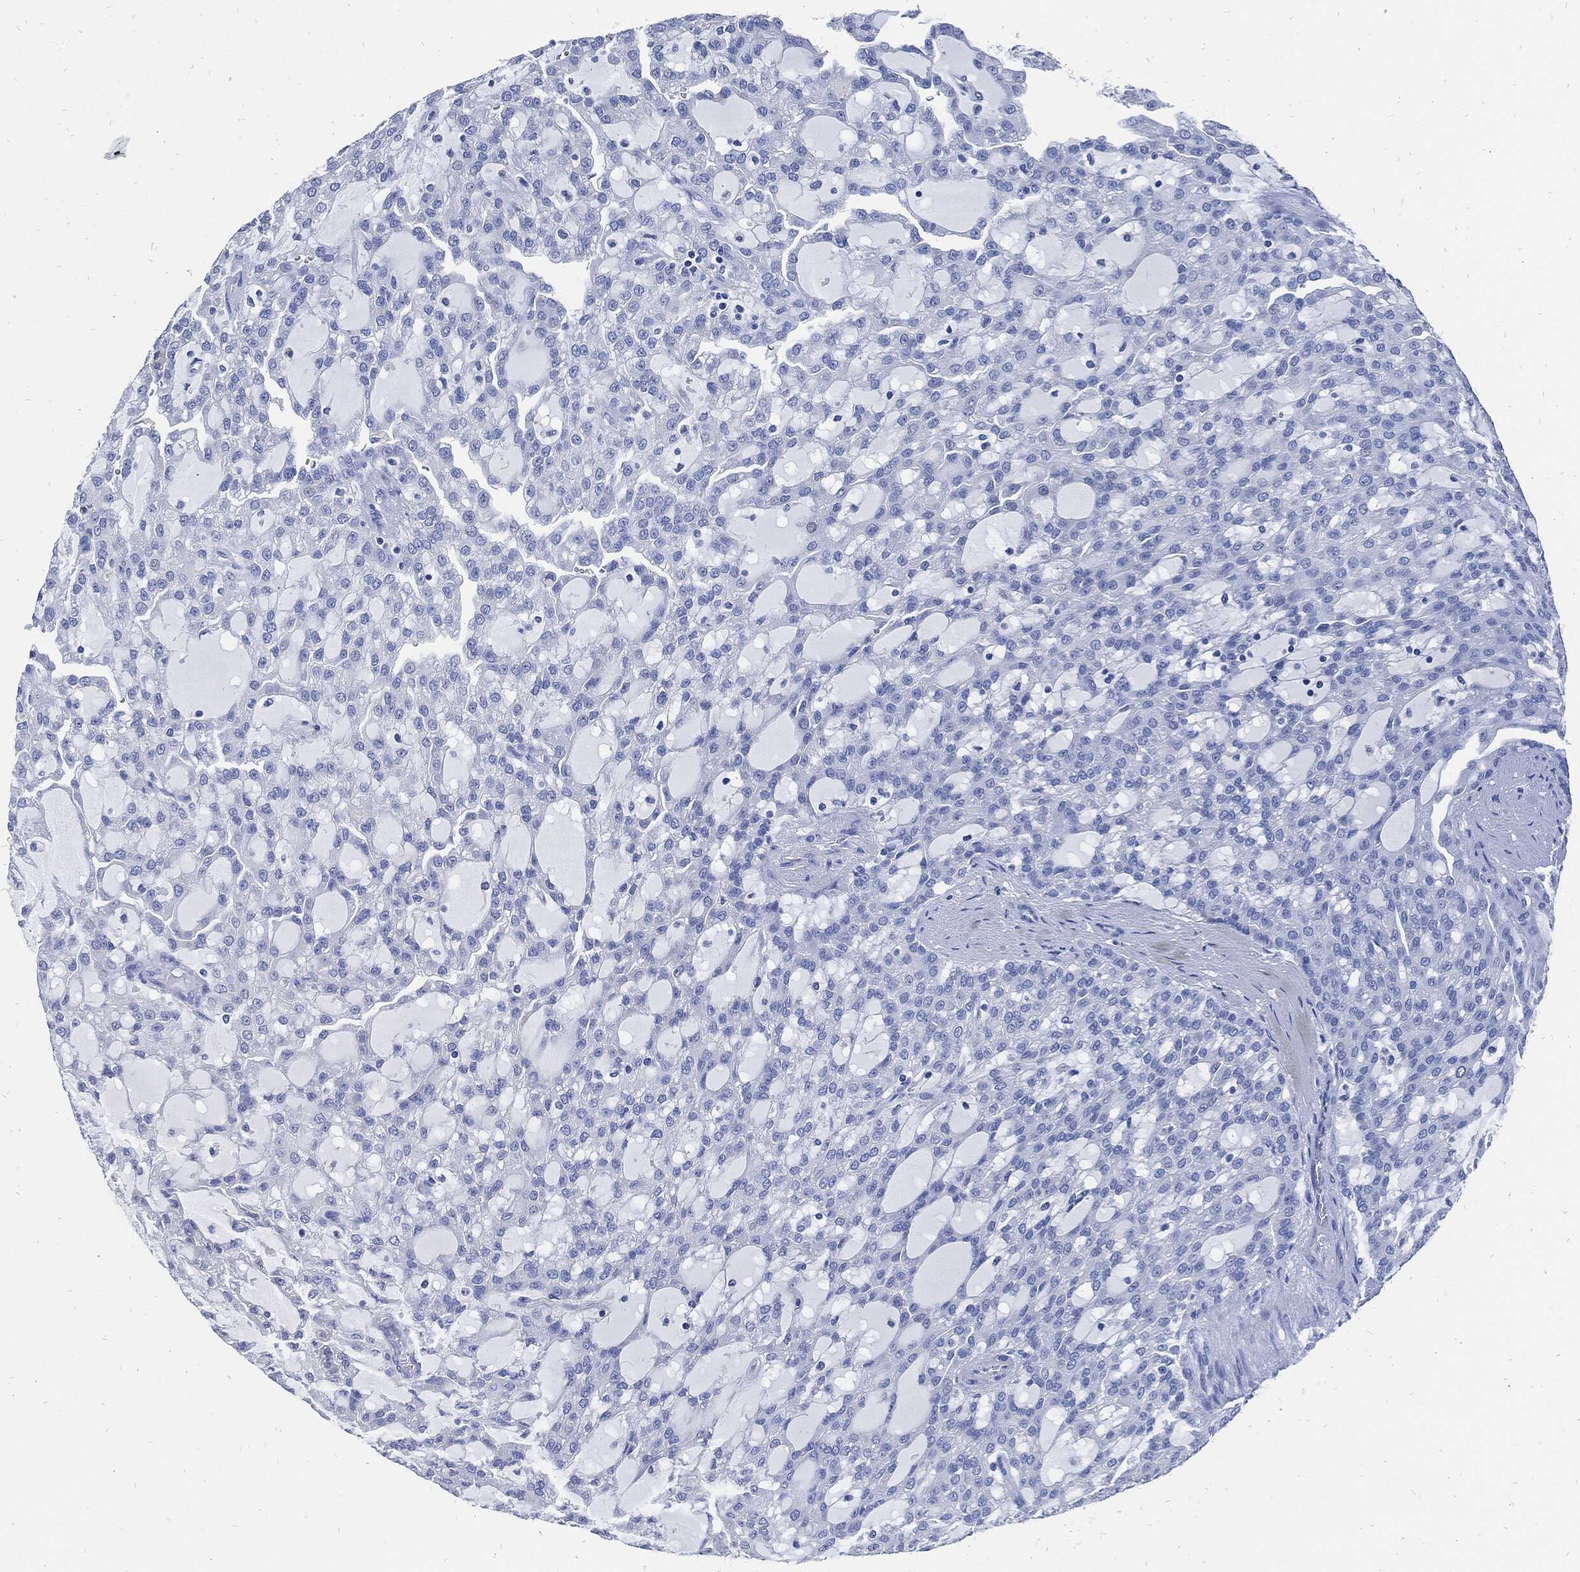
{"staining": {"intensity": "negative", "quantity": "none", "location": "none"}, "tissue": "renal cancer", "cell_type": "Tumor cells", "image_type": "cancer", "snomed": [{"axis": "morphology", "description": "Adenocarcinoma, NOS"}, {"axis": "topography", "description": "Kidney"}], "caption": "A photomicrograph of renal cancer (adenocarcinoma) stained for a protein demonstrates no brown staining in tumor cells.", "gene": "FABP4", "patient": {"sex": "male", "age": 63}}